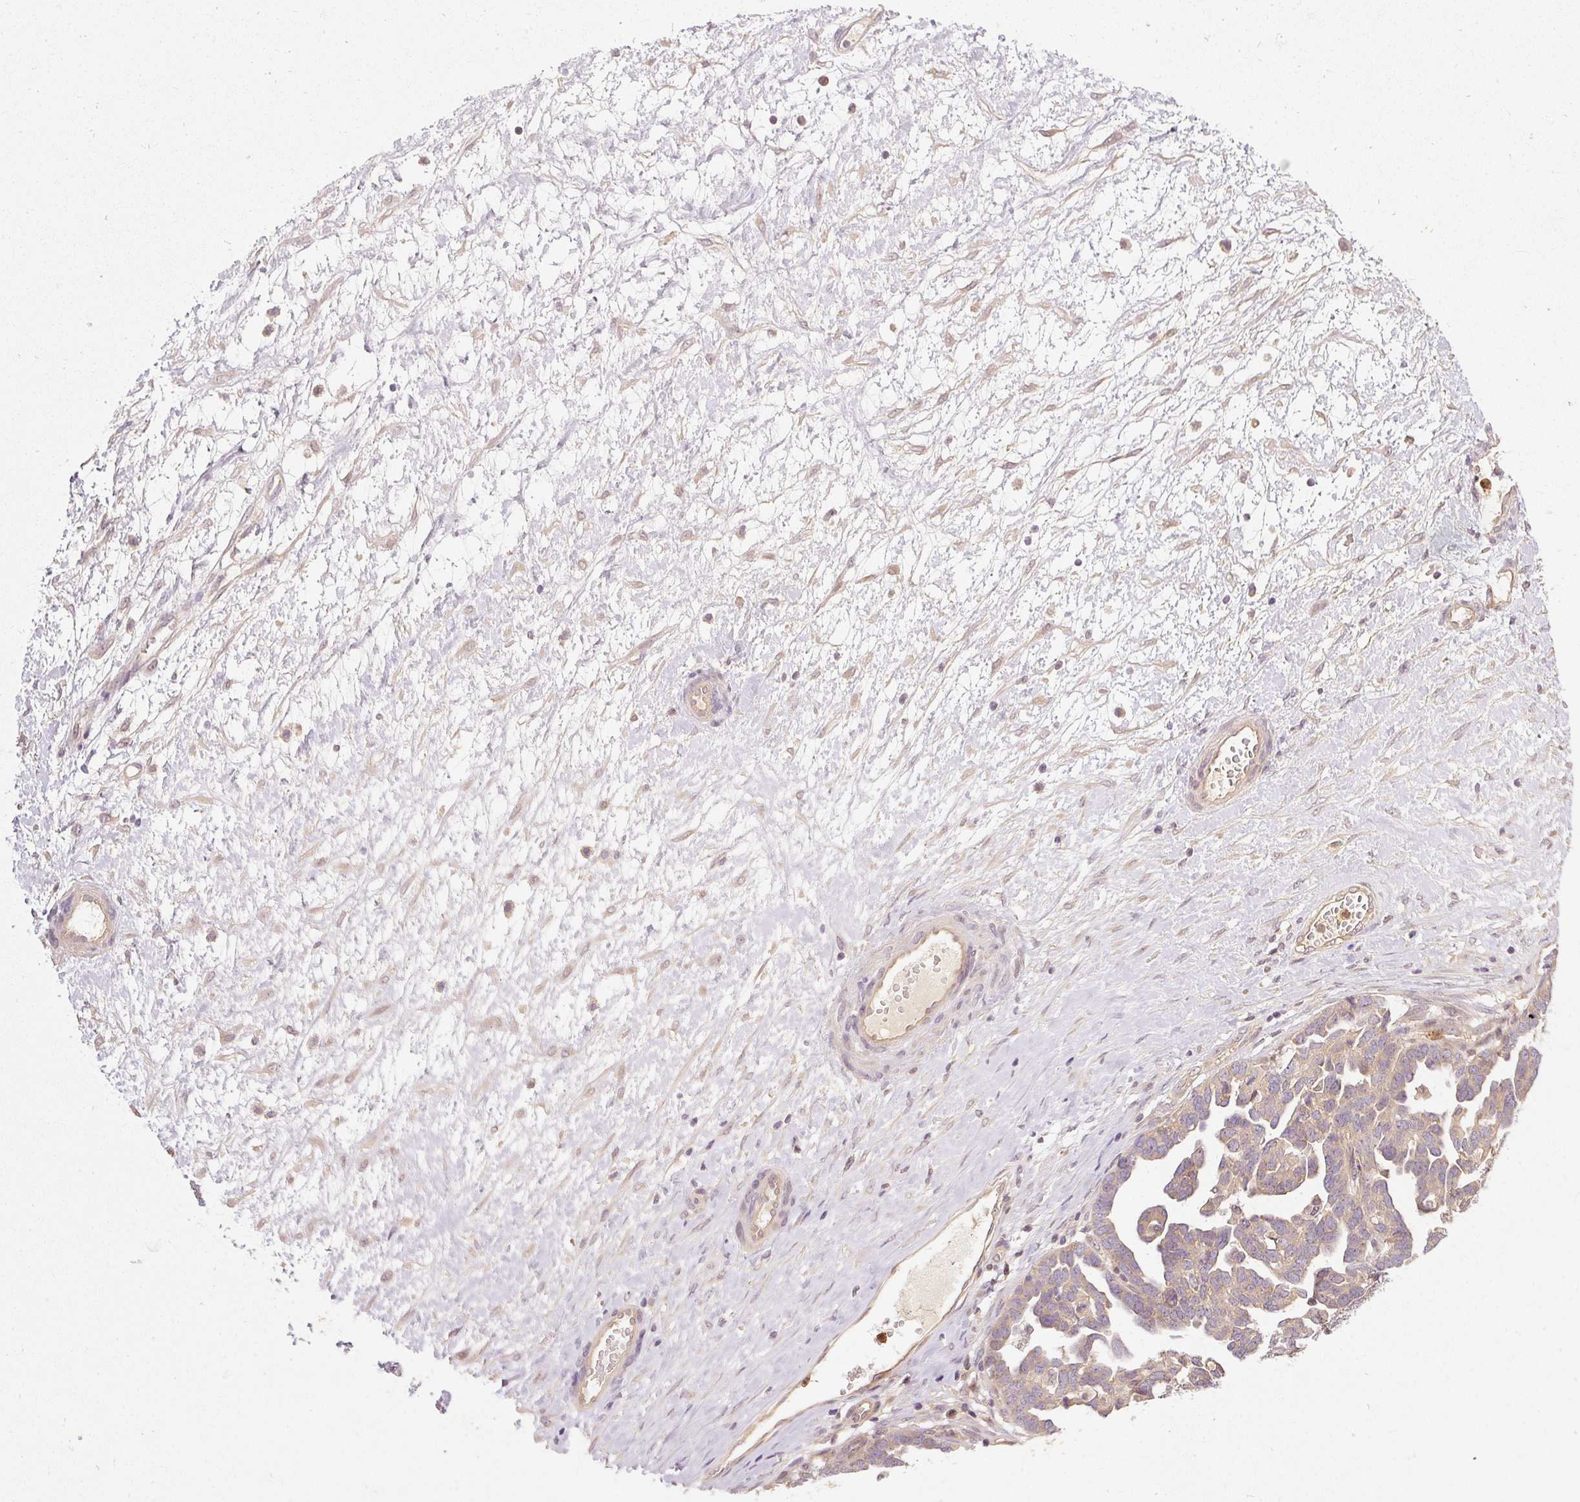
{"staining": {"intensity": "weak", "quantity": "25%-75%", "location": "cytoplasmic/membranous"}, "tissue": "ovarian cancer", "cell_type": "Tumor cells", "image_type": "cancer", "snomed": [{"axis": "morphology", "description": "Cystadenocarcinoma, serous, NOS"}, {"axis": "topography", "description": "Ovary"}], "caption": "Serous cystadenocarcinoma (ovarian) stained with a protein marker exhibits weak staining in tumor cells.", "gene": "CTTNBP2", "patient": {"sex": "female", "age": 54}}